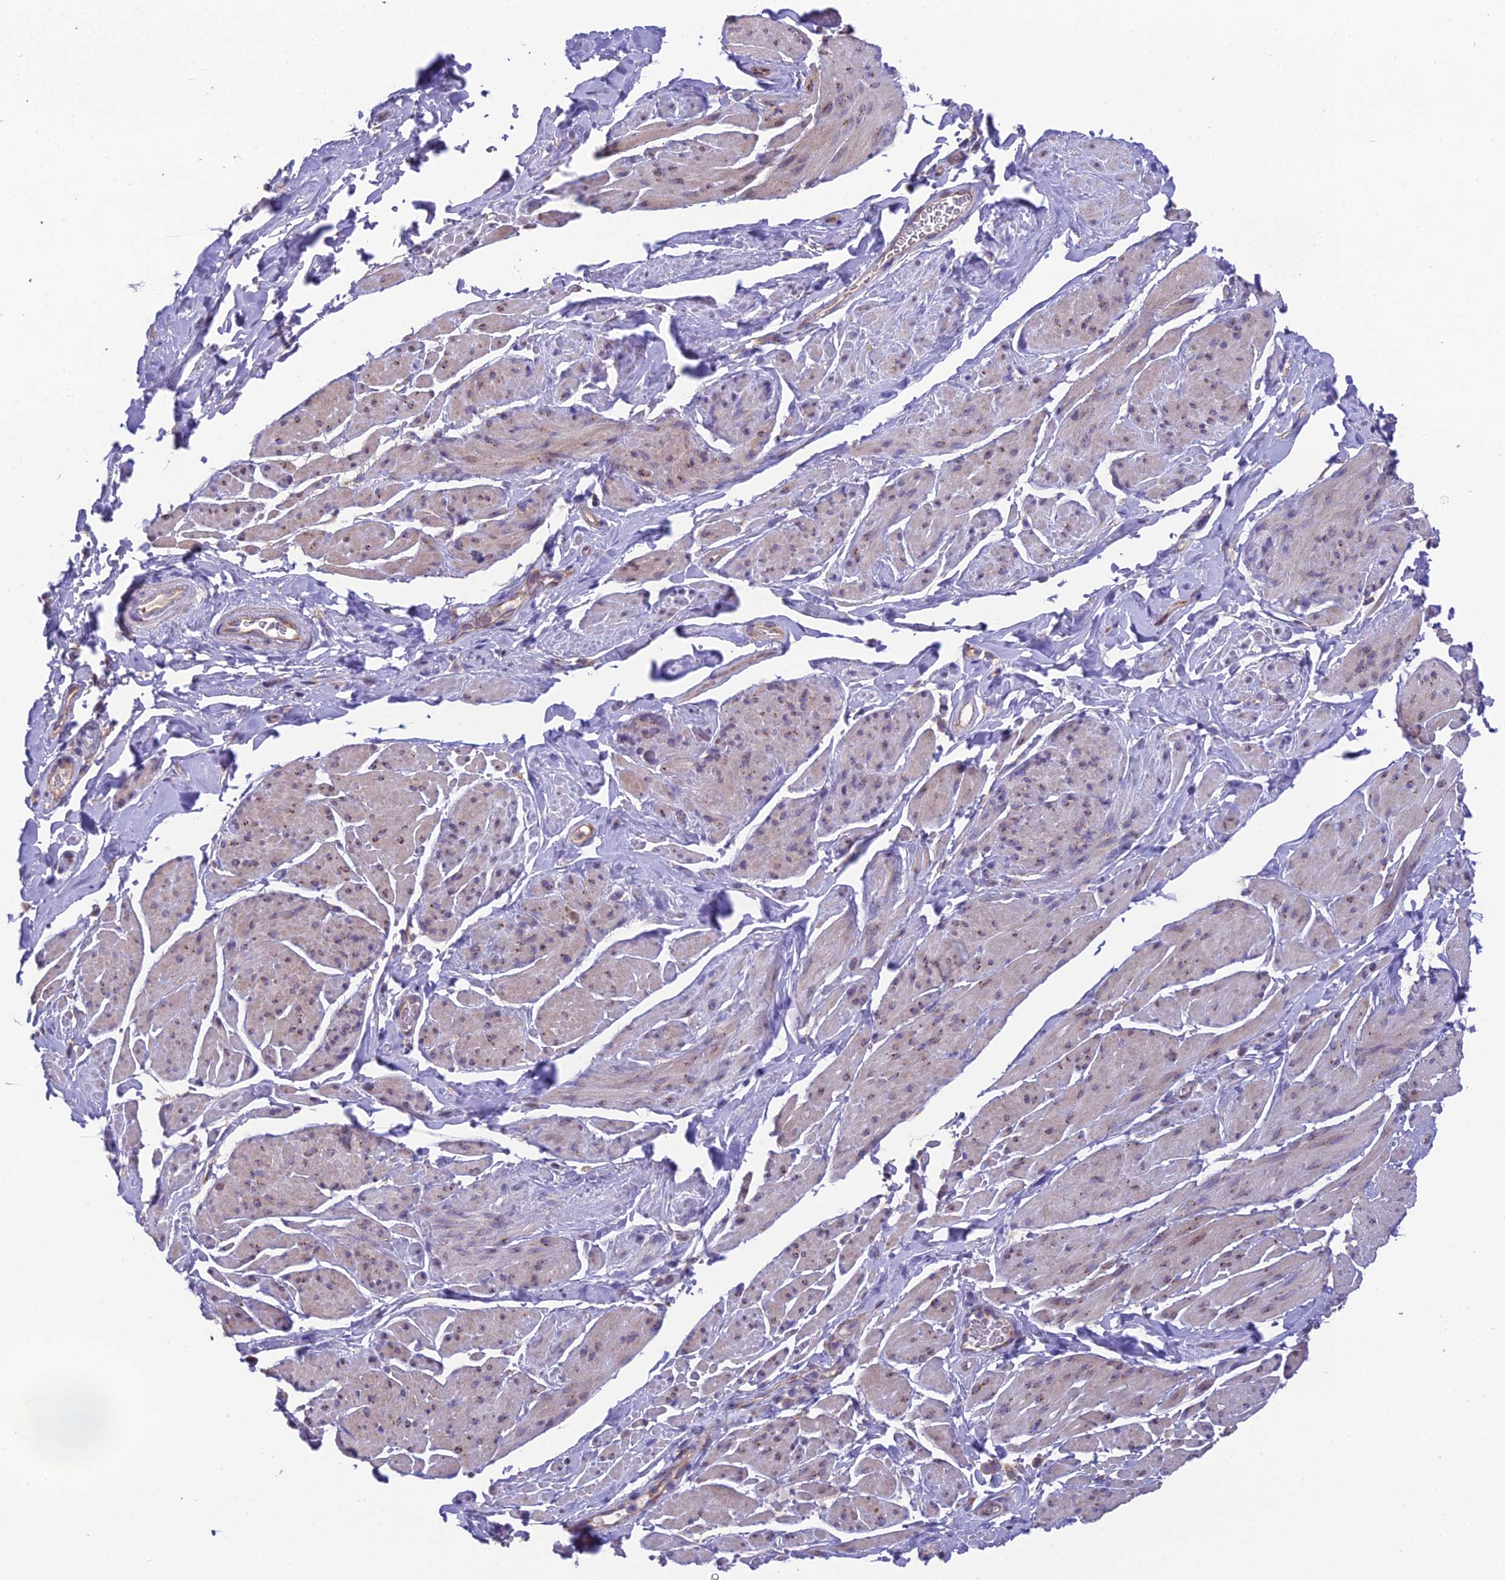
{"staining": {"intensity": "weak", "quantity": "25%-75%", "location": "cytoplasmic/membranous"}, "tissue": "smooth muscle", "cell_type": "Smooth muscle cells", "image_type": "normal", "snomed": [{"axis": "morphology", "description": "Normal tissue, NOS"}, {"axis": "topography", "description": "Smooth muscle"}, {"axis": "topography", "description": "Peripheral nerve tissue"}], "caption": "The immunohistochemical stain highlights weak cytoplasmic/membranous expression in smooth muscle cells of normal smooth muscle. (brown staining indicates protein expression, while blue staining denotes nuclei).", "gene": "BLOC1S4", "patient": {"sex": "male", "age": 69}}